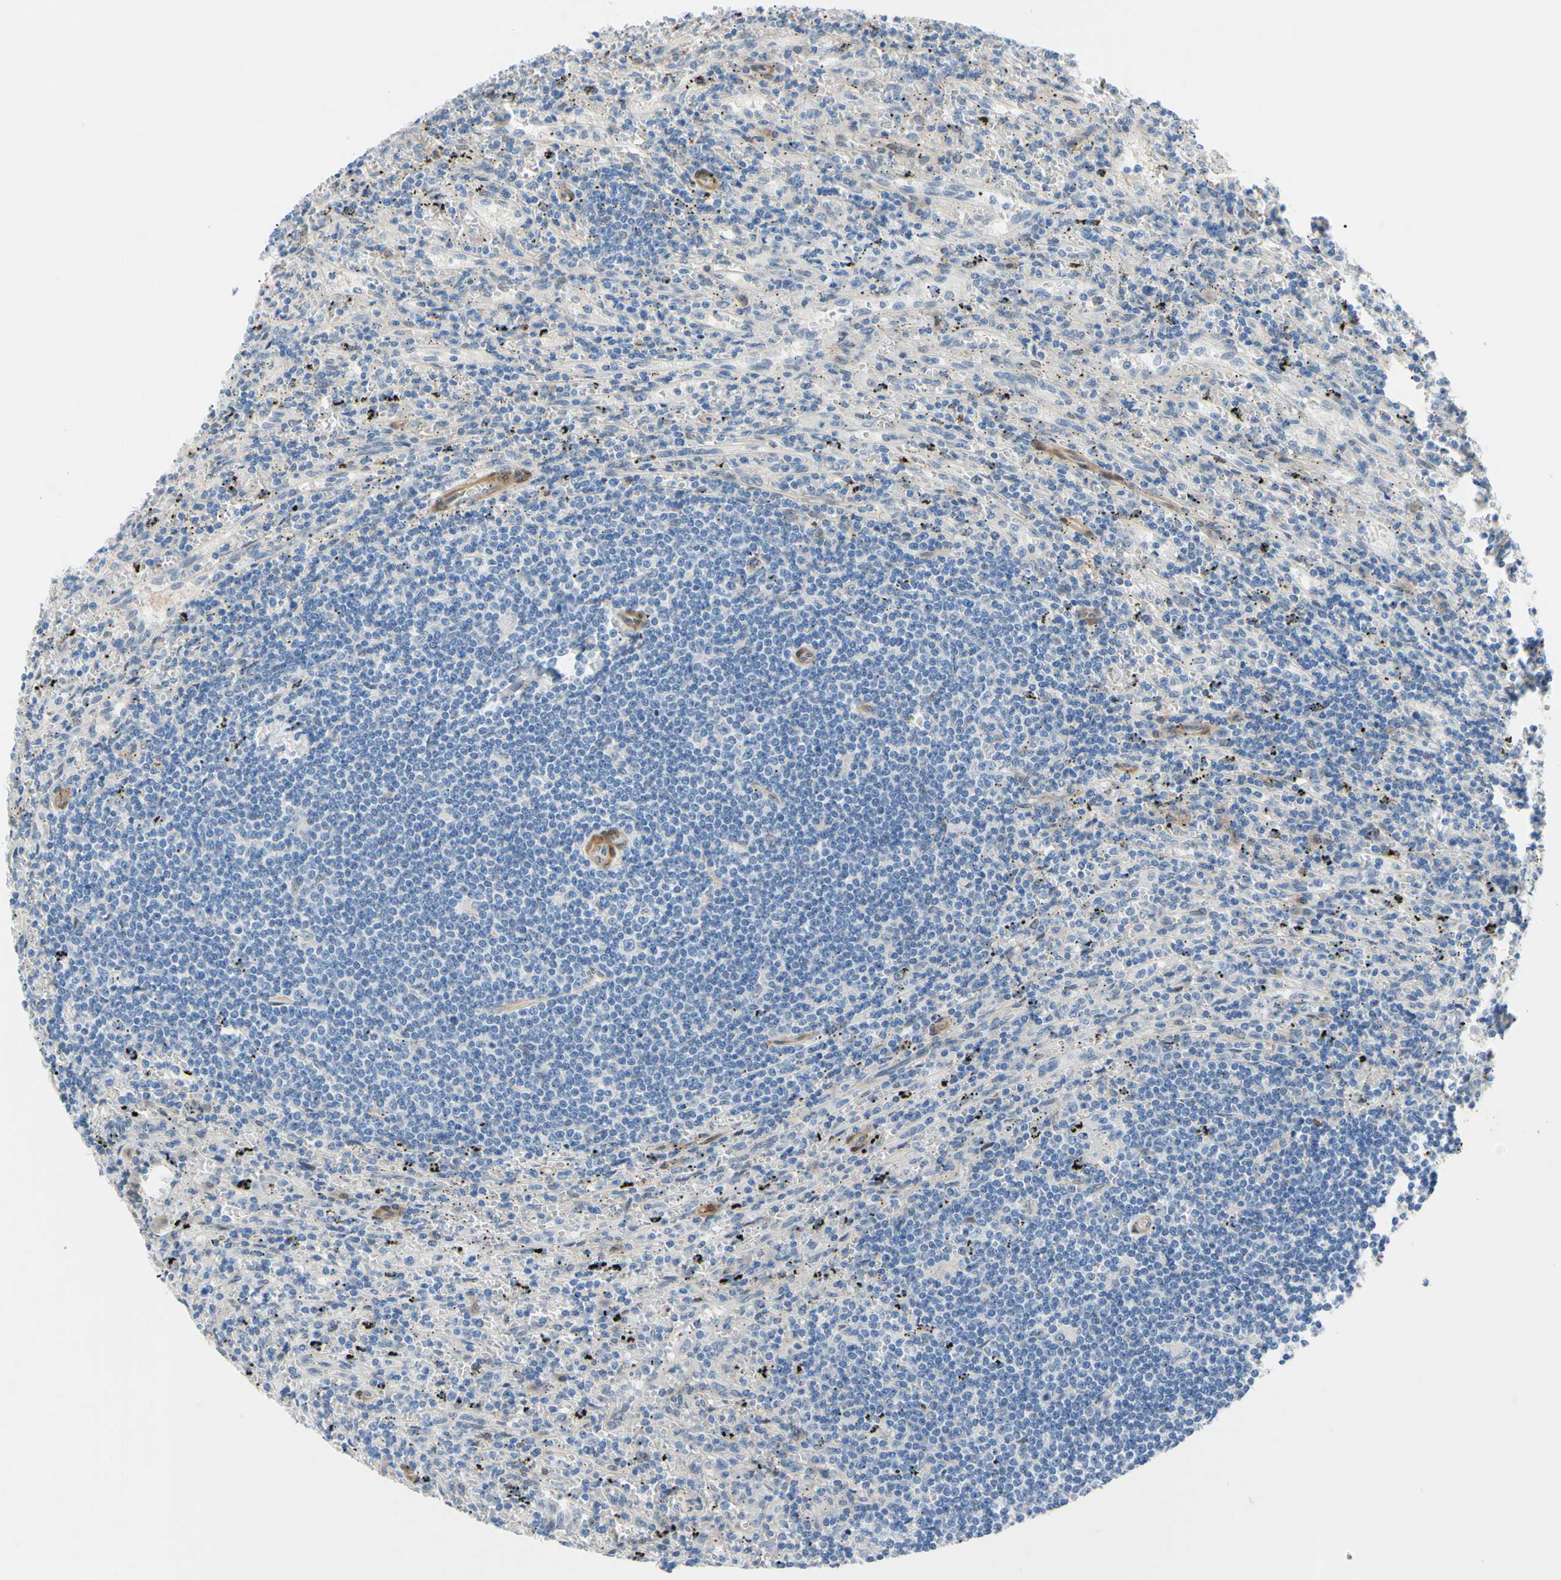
{"staining": {"intensity": "weak", "quantity": "<25%", "location": "cytoplasmic/membranous"}, "tissue": "lymphoma", "cell_type": "Tumor cells", "image_type": "cancer", "snomed": [{"axis": "morphology", "description": "Malignant lymphoma, non-Hodgkin's type, Low grade"}, {"axis": "topography", "description": "Spleen"}], "caption": "Immunohistochemistry of lymphoma reveals no positivity in tumor cells.", "gene": "NOL3", "patient": {"sex": "male", "age": 76}}